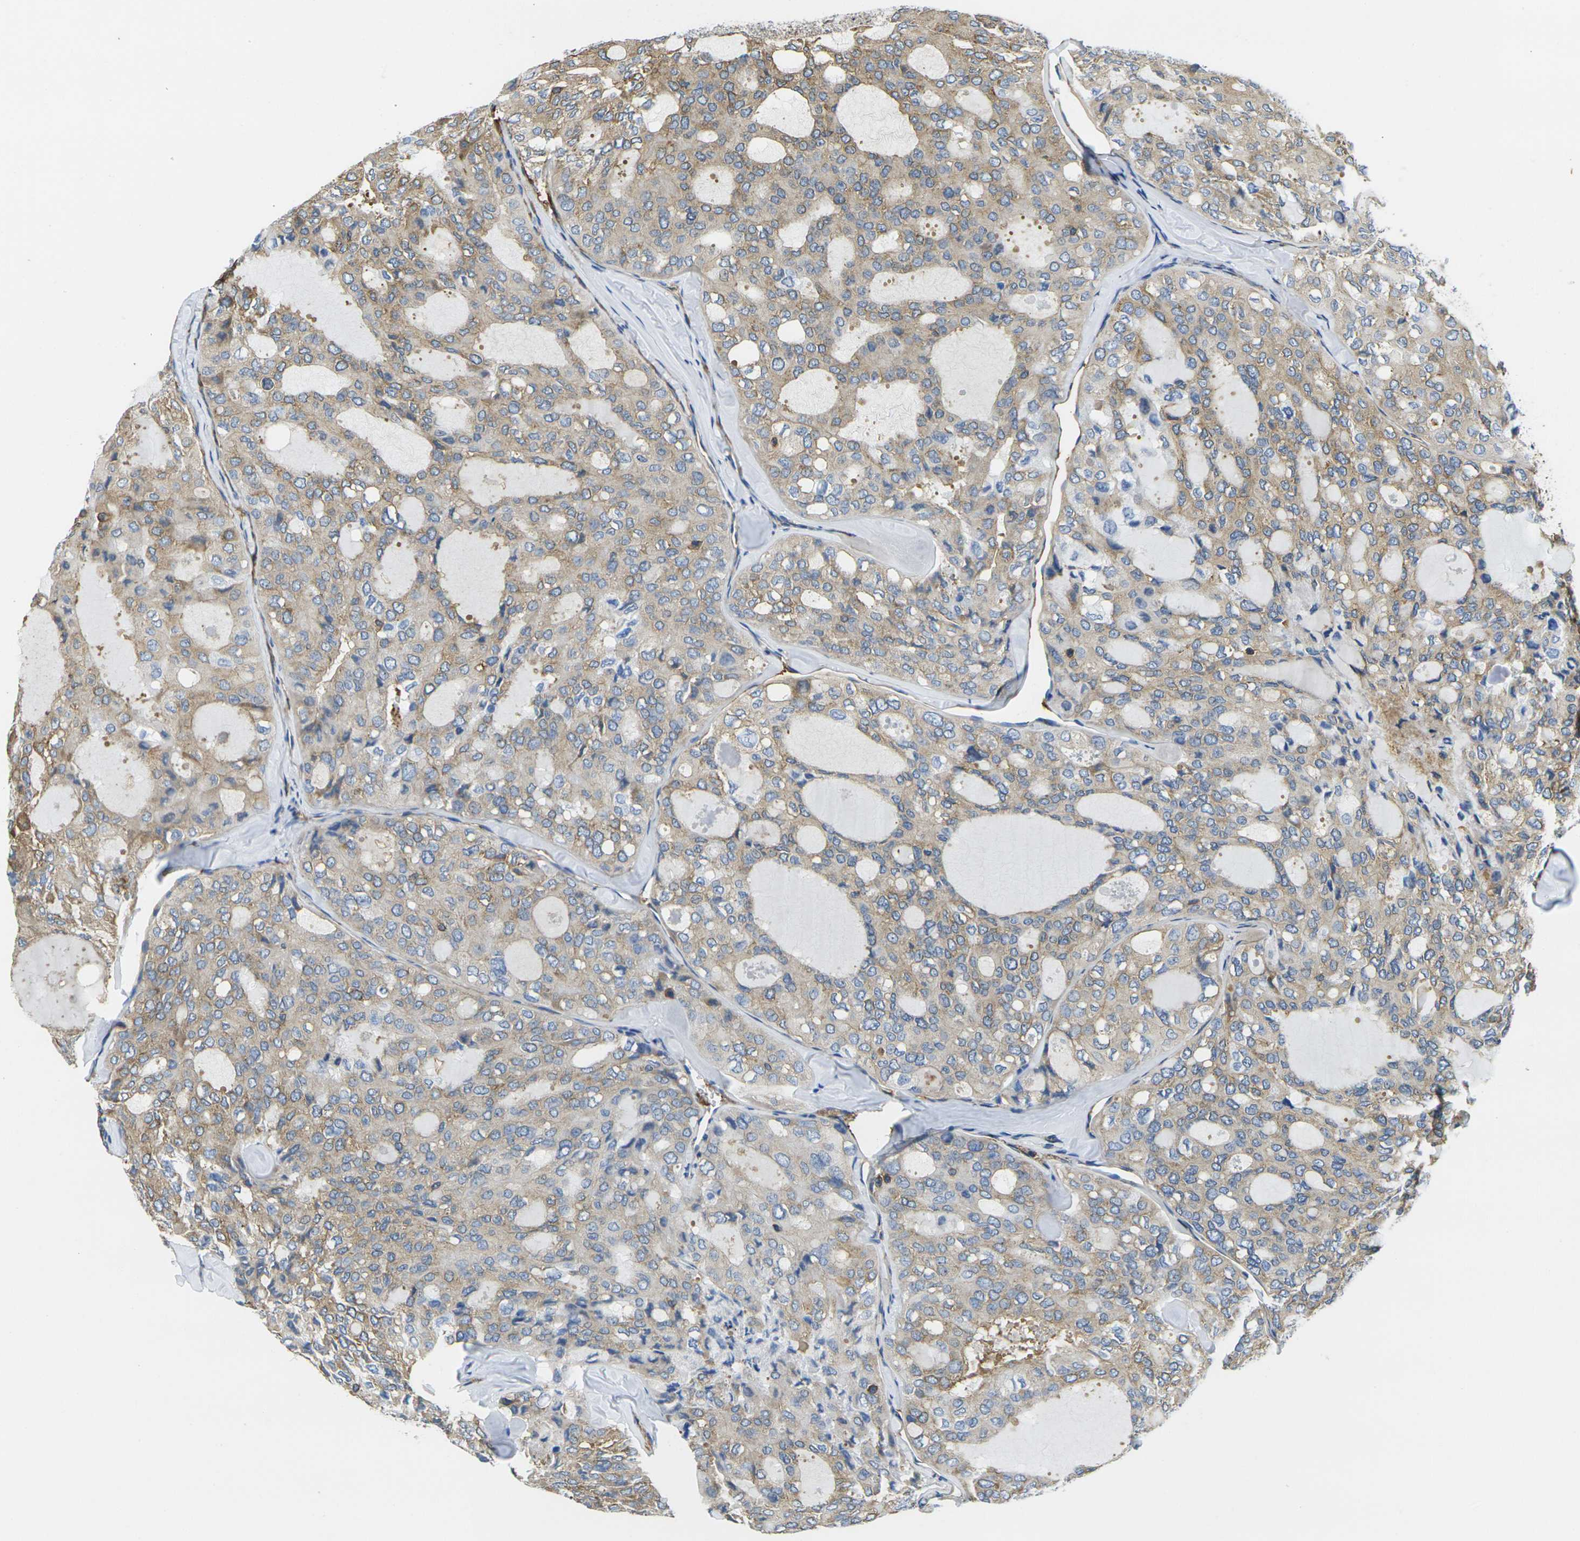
{"staining": {"intensity": "weak", "quantity": ">75%", "location": "cytoplasmic/membranous"}, "tissue": "thyroid cancer", "cell_type": "Tumor cells", "image_type": "cancer", "snomed": [{"axis": "morphology", "description": "Follicular adenoma carcinoma, NOS"}, {"axis": "topography", "description": "Thyroid gland"}], "caption": "There is low levels of weak cytoplasmic/membranous positivity in tumor cells of thyroid follicular adenoma carcinoma, as demonstrated by immunohistochemical staining (brown color).", "gene": "FAM110D", "patient": {"sex": "male", "age": 75}}